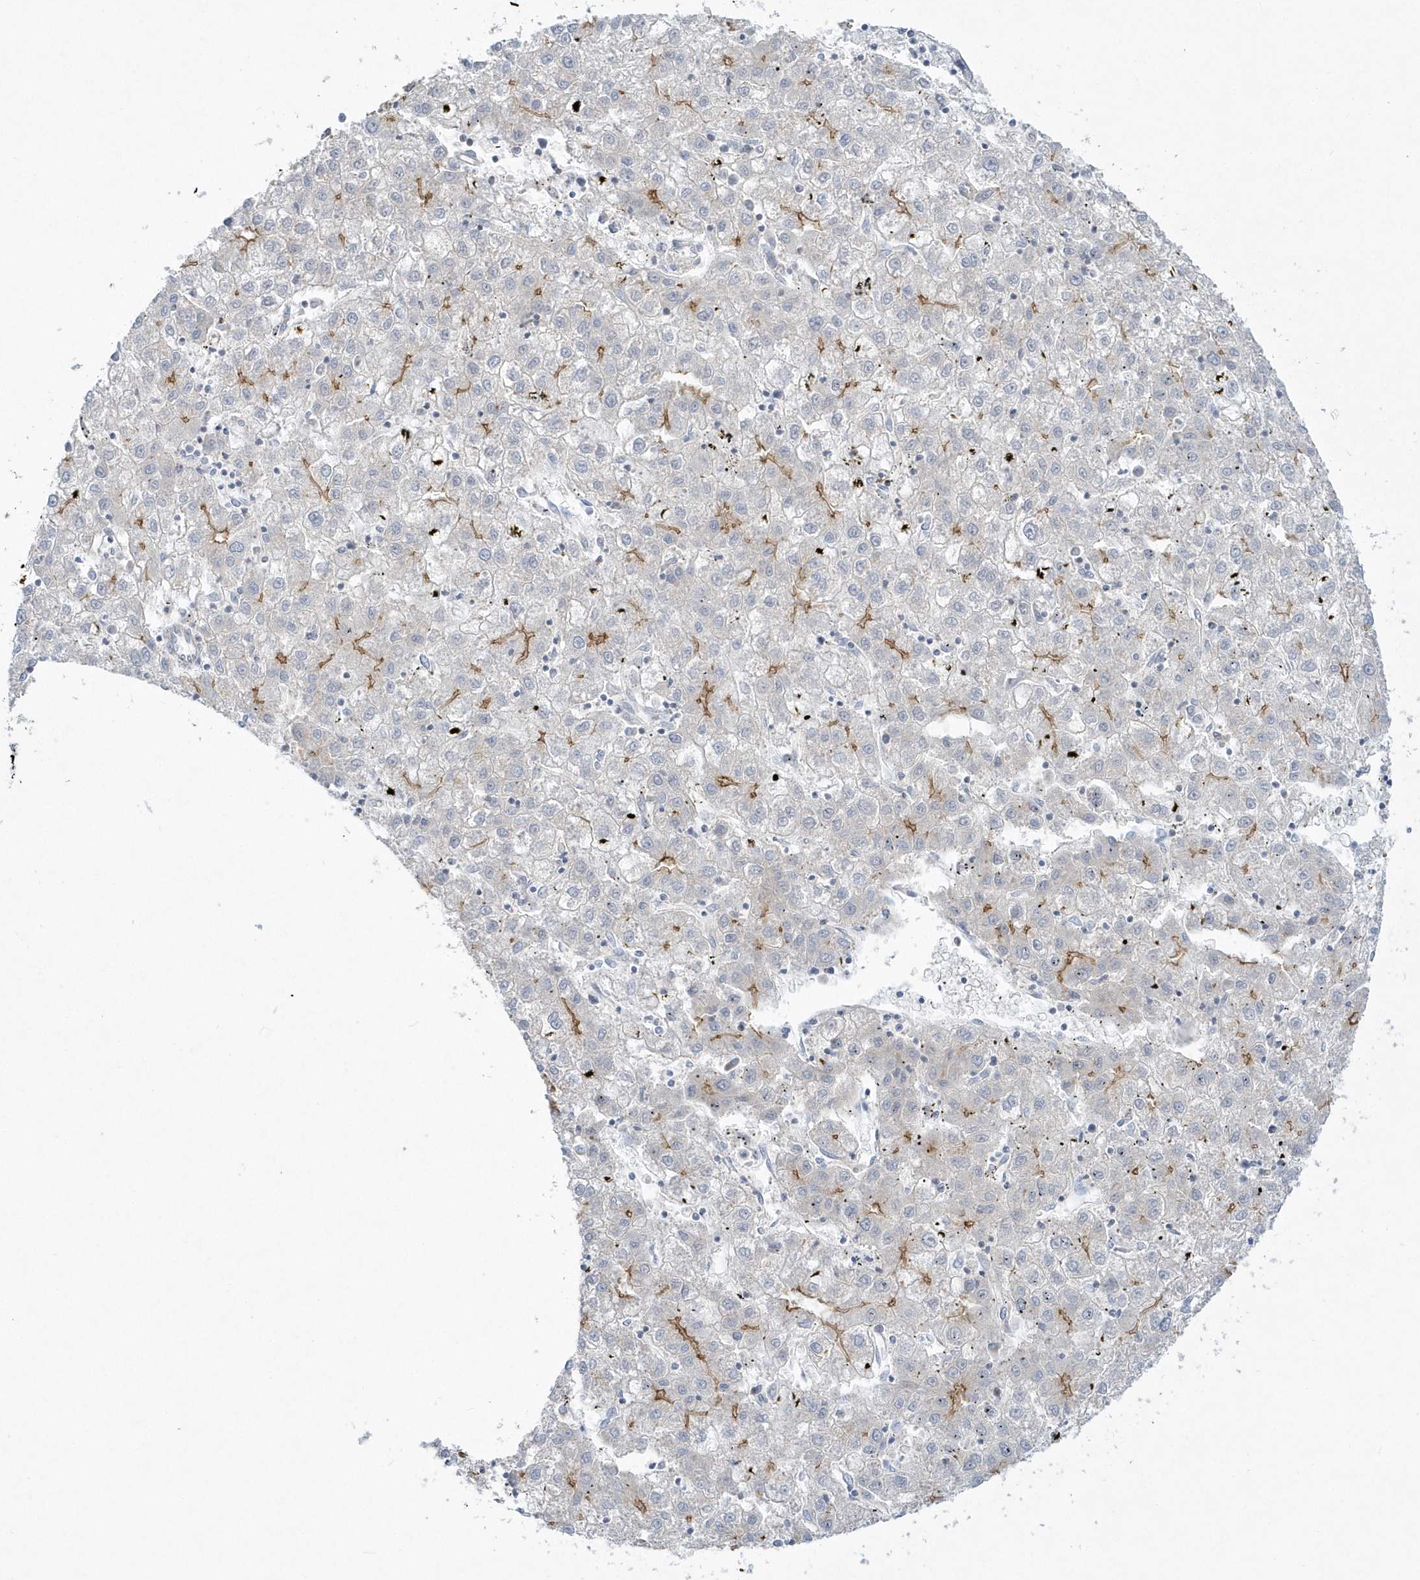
{"staining": {"intensity": "moderate", "quantity": "<25%", "location": "cytoplasmic/membranous"}, "tissue": "liver cancer", "cell_type": "Tumor cells", "image_type": "cancer", "snomed": [{"axis": "morphology", "description": "Carcinoma, Hepatocellular, NOS"}, {"axis": "topography", "description": "Liver"}], "caption": "Immunohistochemical staining of hepatocellular carcinoma (liver) reveals low levels of moderate cytoplasmic/membranous protein staining in approximately <25% of tumor cells.", "gene": "DNAJC18", "patient": {"sex": "male", "age": 72}}